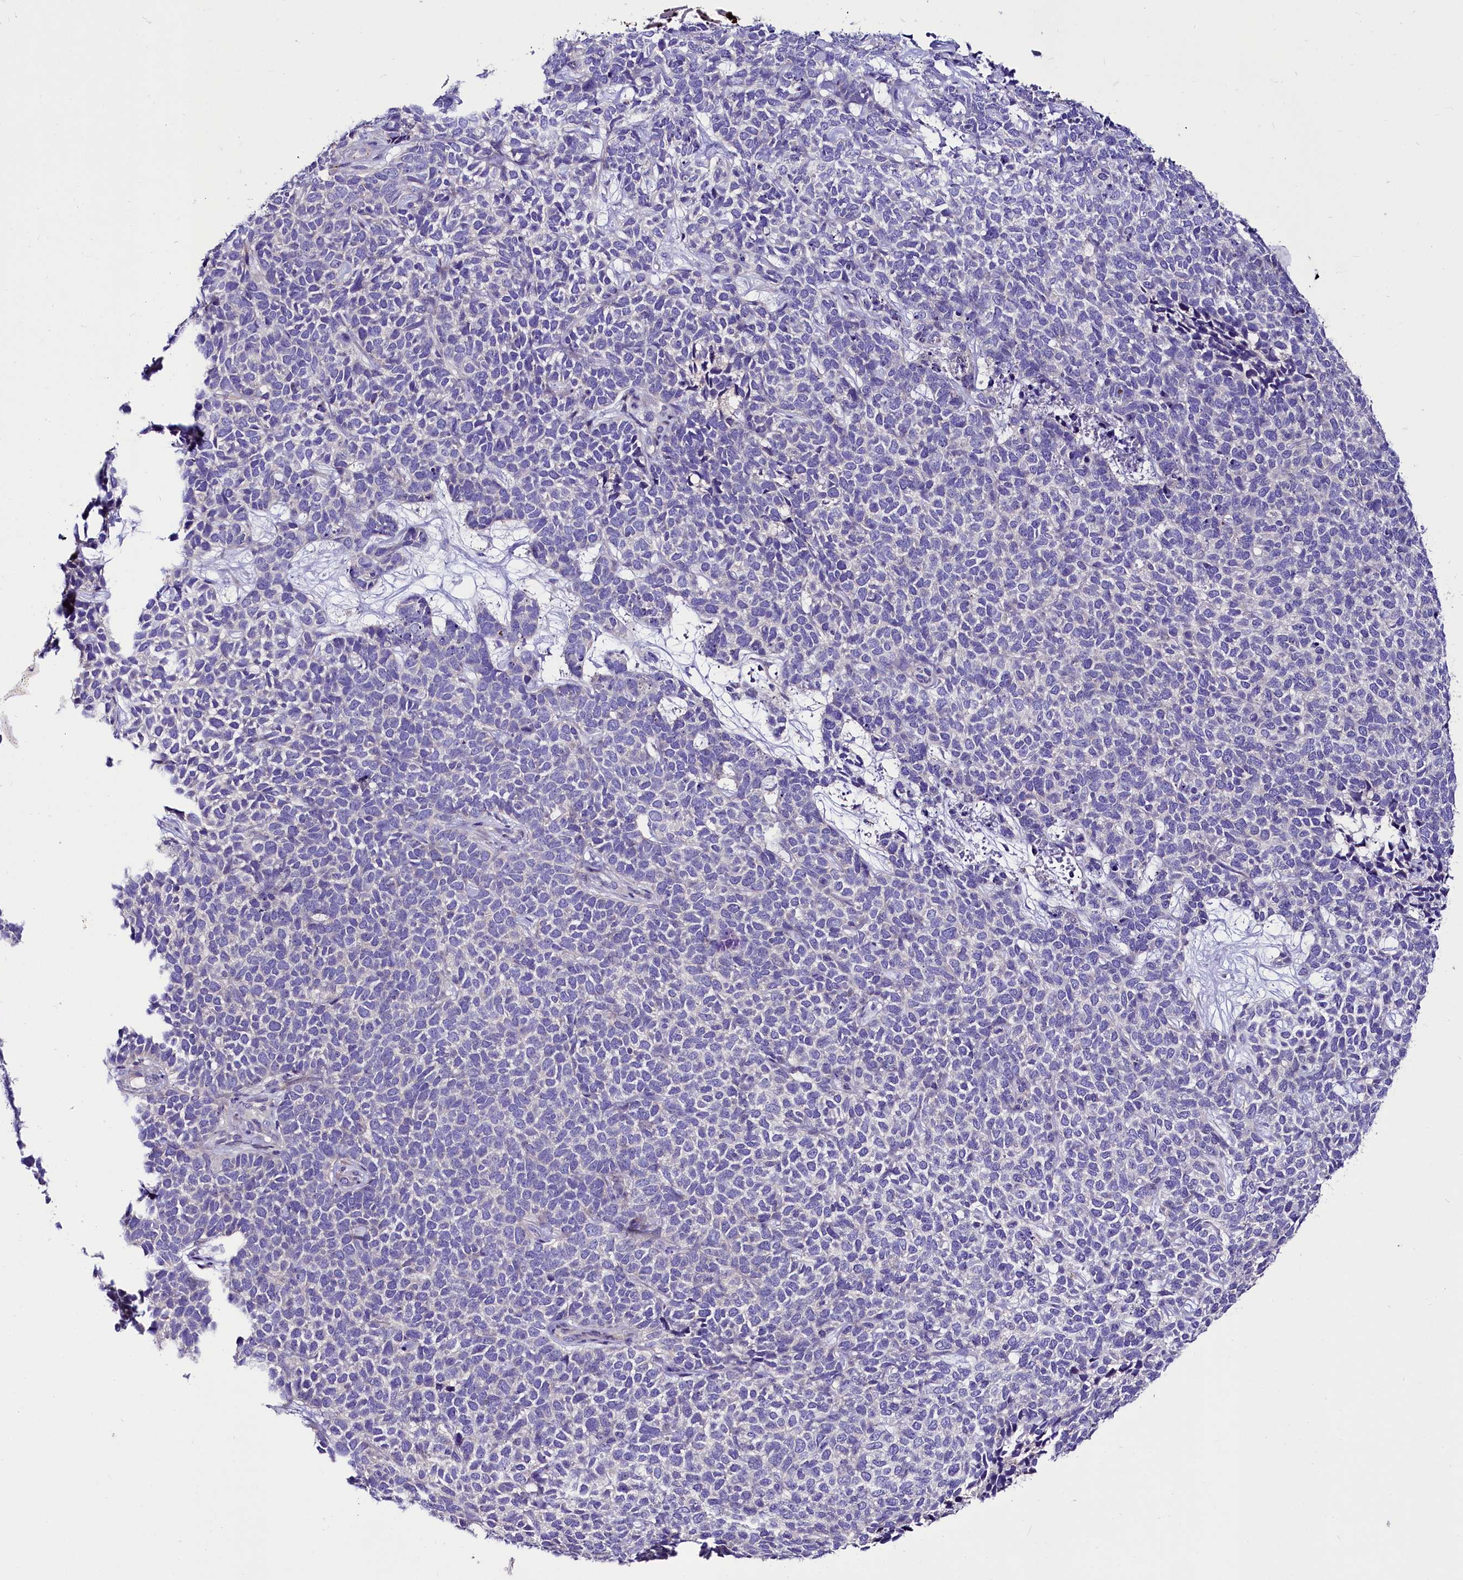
{"staining": {"intensity": "negative", "quantity": "none", "location": "none"}, "tissue": "skin cancer", "cell_type": "Tumor cells", "image_type": "cancer", "snomed": [{"axis": "morphology", "description": "Basal cell carcinoma"}, {"axis": "topography", "description": "Skin"}], "caption": "A histopathology image of human skin cancer is negative for staining in tumor cells. (DAB (3,3'-diaminobenzidine) immunohistochemistry visualized using brightfield microscopy, high magnification).", "gene": "ABHD5", "patient": {"sex": "female", "age": 84}}